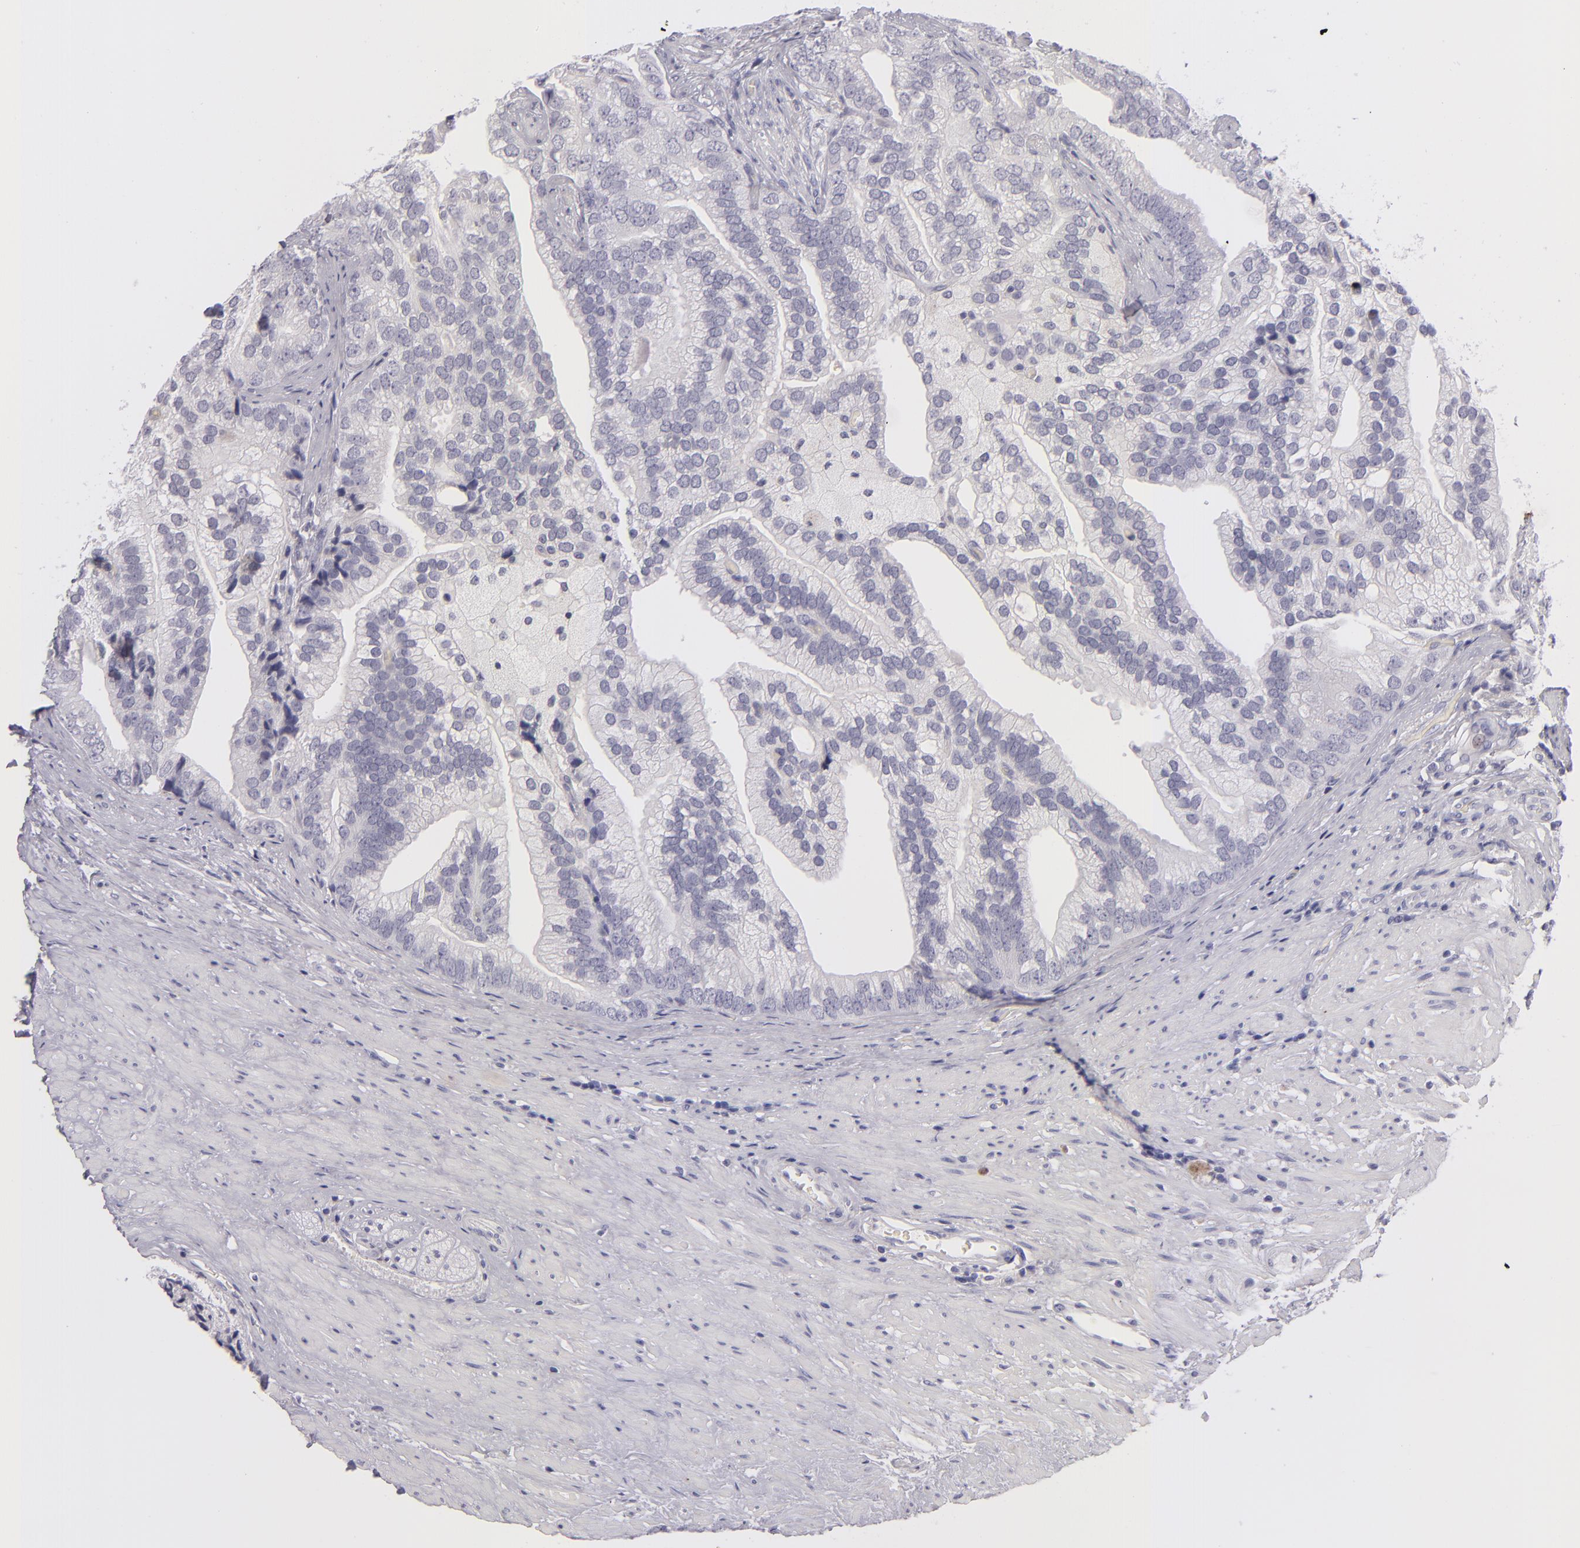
{"staining": {"intensity": "negative", "quantity": "none", "location": "none"}, "tissue": "prostate cancer", "cell_type": "Tumor cells", "image_type": "cancer", "snomed": [{"axis": "morphology", "description": "Adenocarcinoma, Low grade"}, {"axis": "topography", "description": "Prostate"}], "caption": "High magnification brightfield microscopy of prostate cancer (adenocarcinoma (low-grade)) stained with DAB (3,3'-diaminobenzidine) (brown) and counterstained with hematoxylin (blue): tumor cells show no significant positivity.", "gene": "TNNC1", "patient": {"sex": "male", "age": 71}}